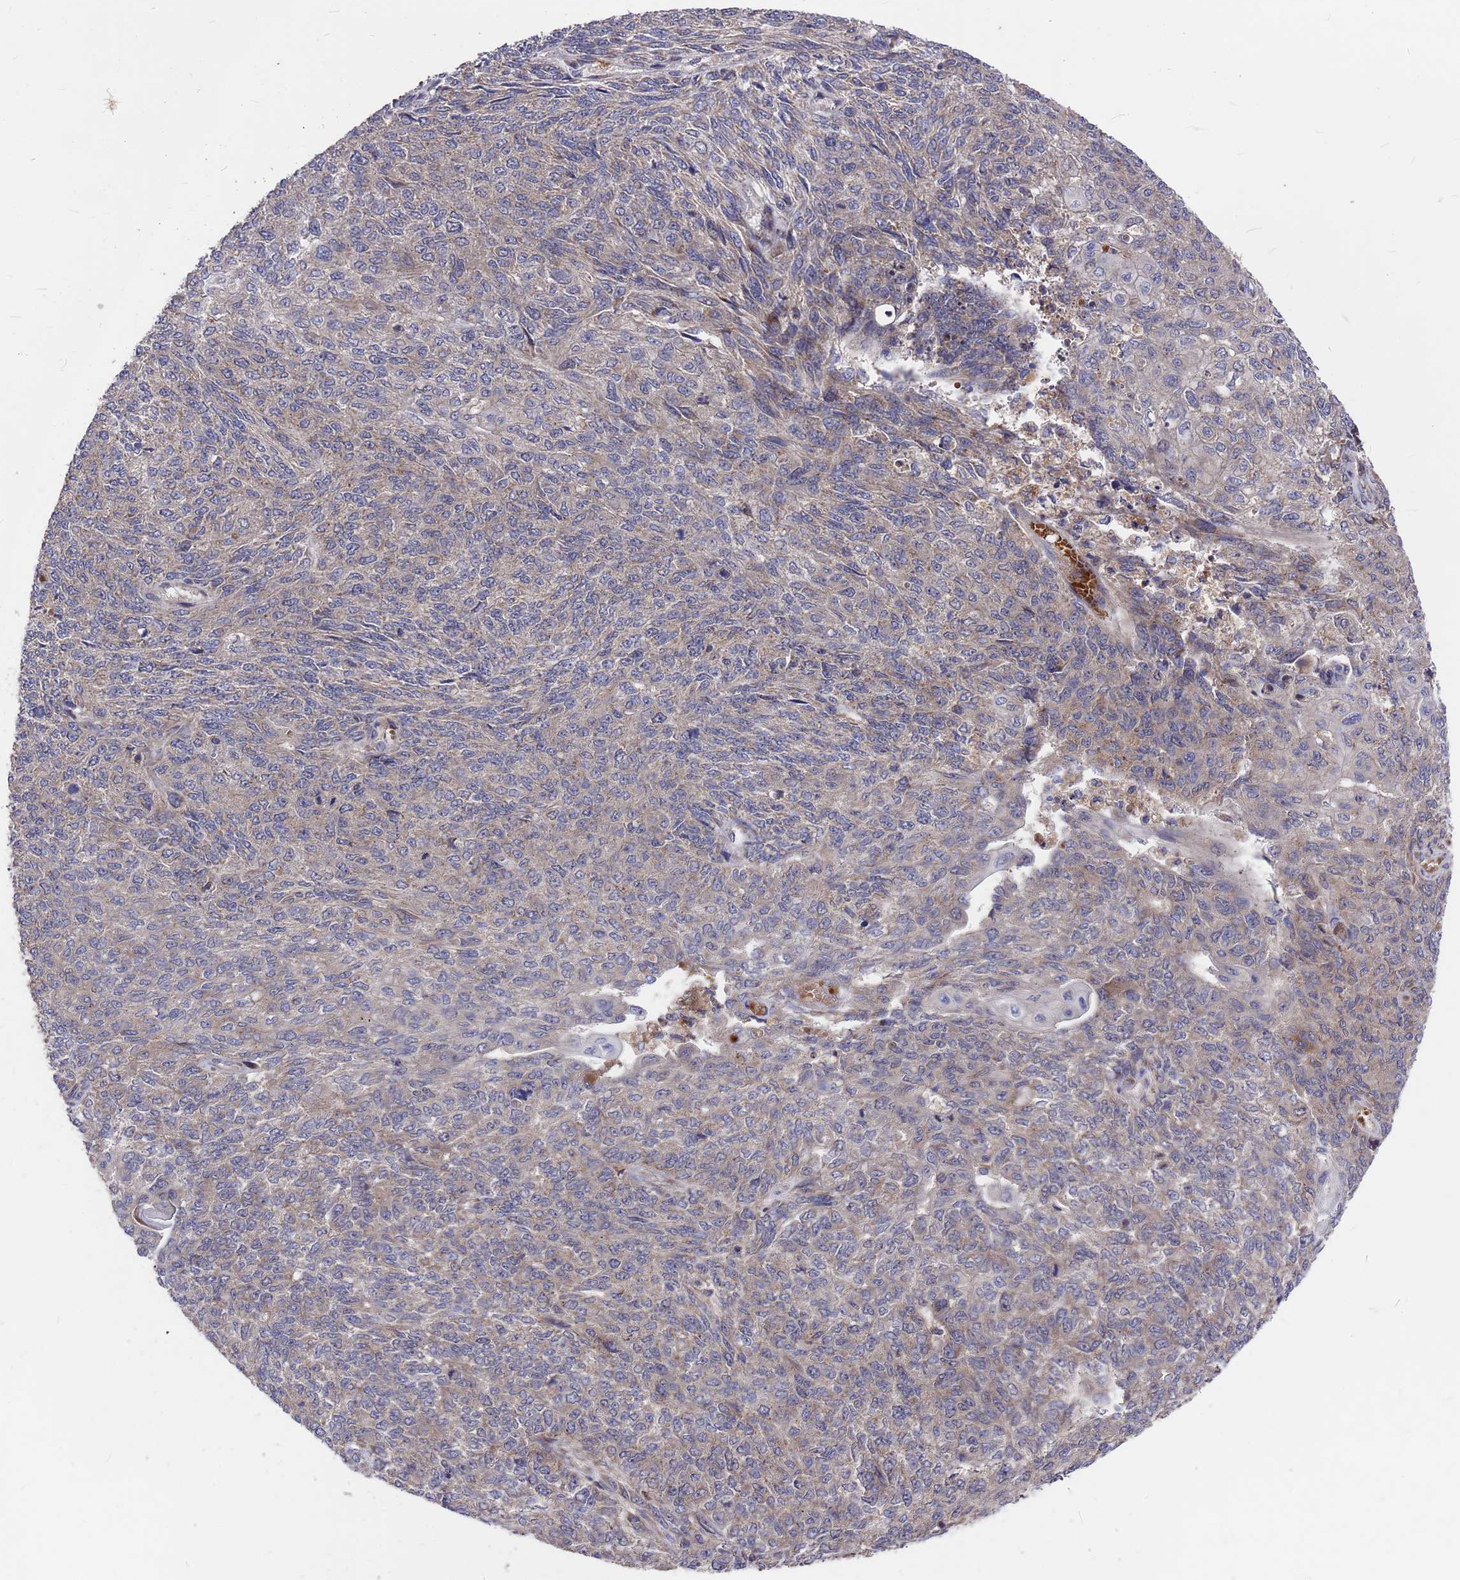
{"staining": {"intensity": "weak", "quantity": "<25%", "location": "cytoplasmic/membranous"}, "tissue": "endometrial cancer", "cell_type": "Tumor cells", "image_type": "cancer", "snomed": [{"axis": "morphology", "description": "Adenocarcinoma, NOS"}, {"axis": "topography", "description": "Endometrium"}], "caption": "DAB (3,3'-diaminobenzidine) immunohistochemical staining of human endometrial adenocarcinoma reveals no significant staining in tumor cells.", "gene": "ZNF717", "patient": {"sex": "female", "age": 32}}